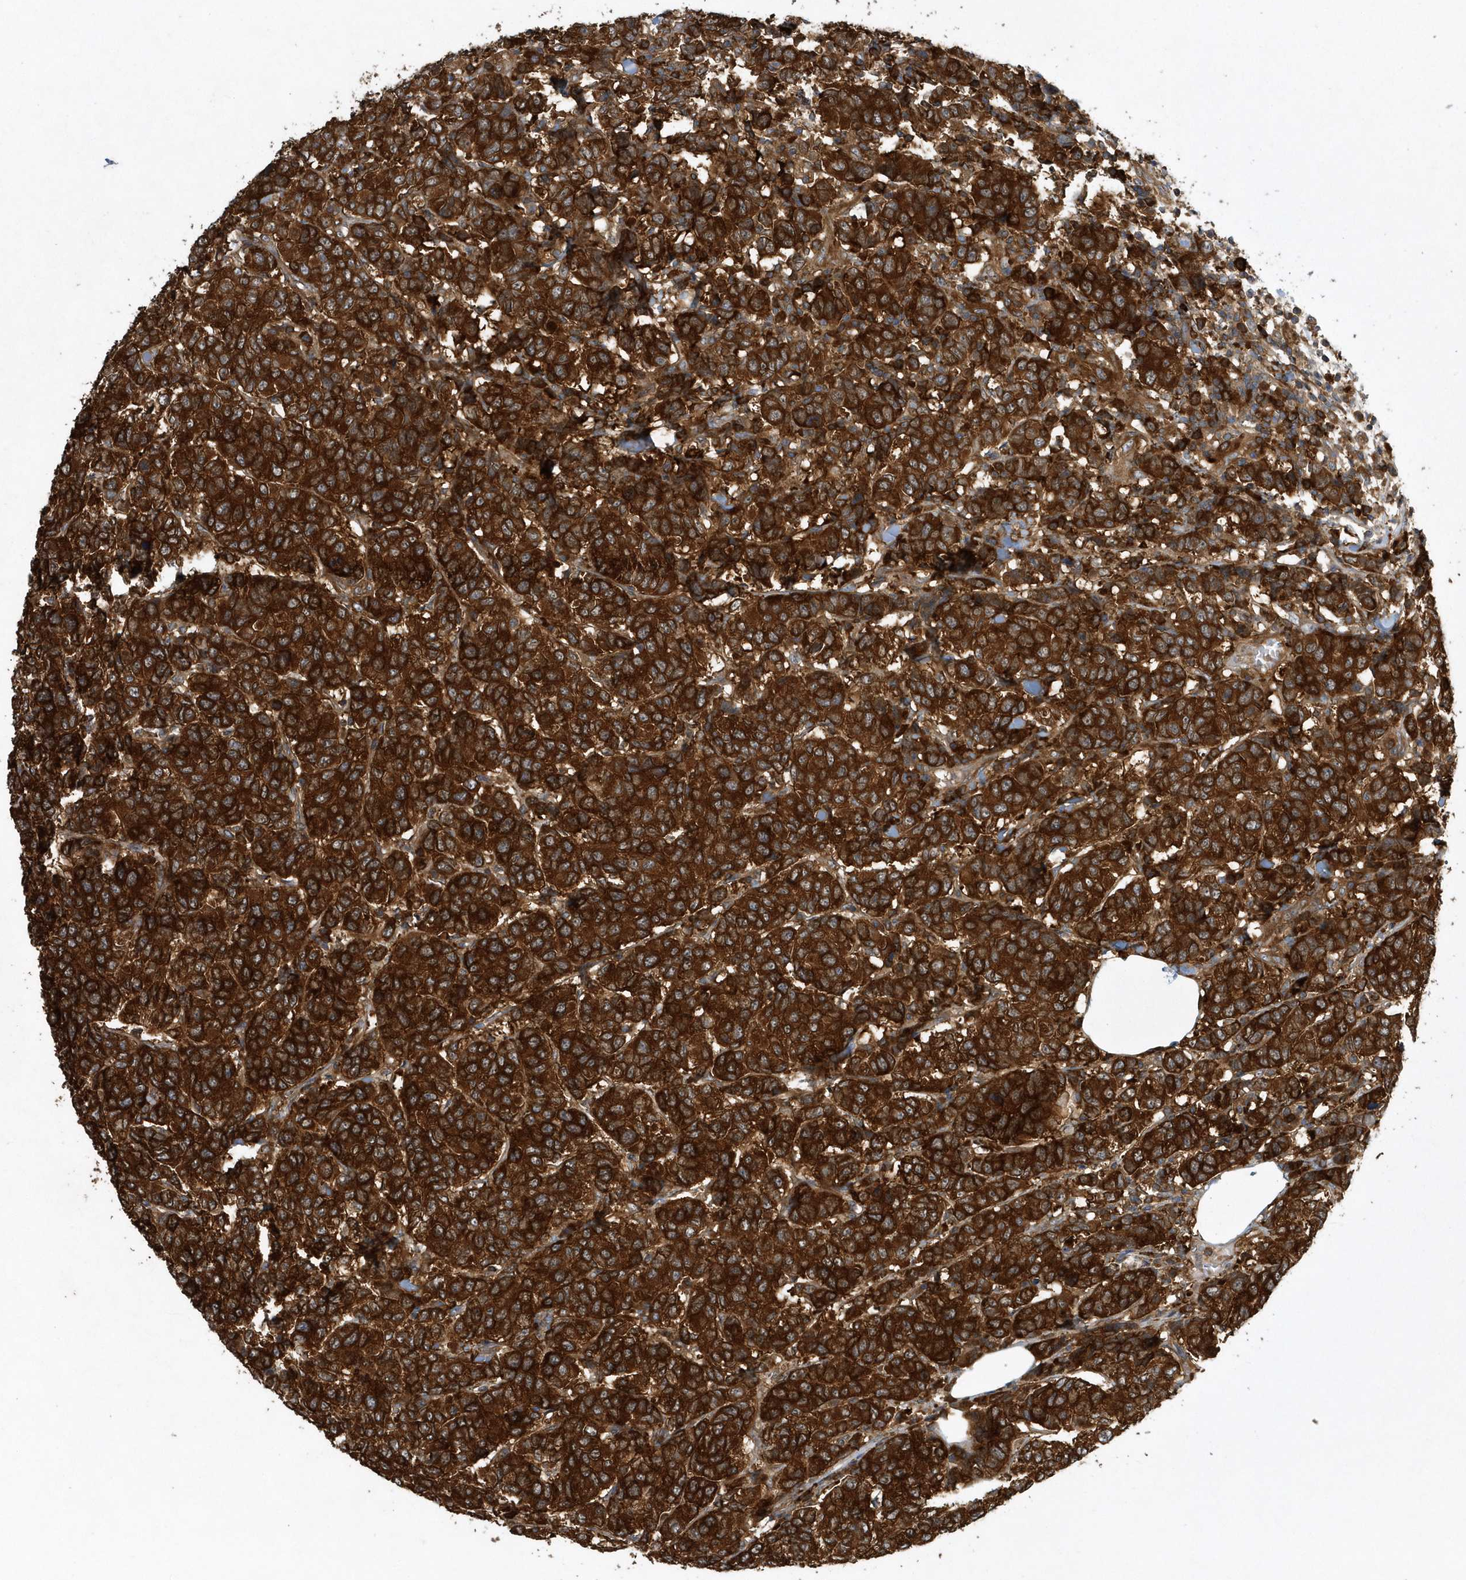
{"staining": {"intensity": "strong", "quantity": ">75%", "location": "cytoplasmic/membranous"}, "tissue": "breast cancer", "cell_type": "Tumor cells", "image_type": "cancer", "snomed": [{"axis": "morphology", "description": "Duct carcinoma"}, {"axis": "topography", "description": "Breast"}], "caption": "Breast cancer (invasive ductal carcinoma) was stained to show a protein in brown. There is high levels of strong cytoplasmic/membranous expression in about >75% of tumor cells.", "gene": "PAICS", "patient": {"sex": "female", "age": 55}}